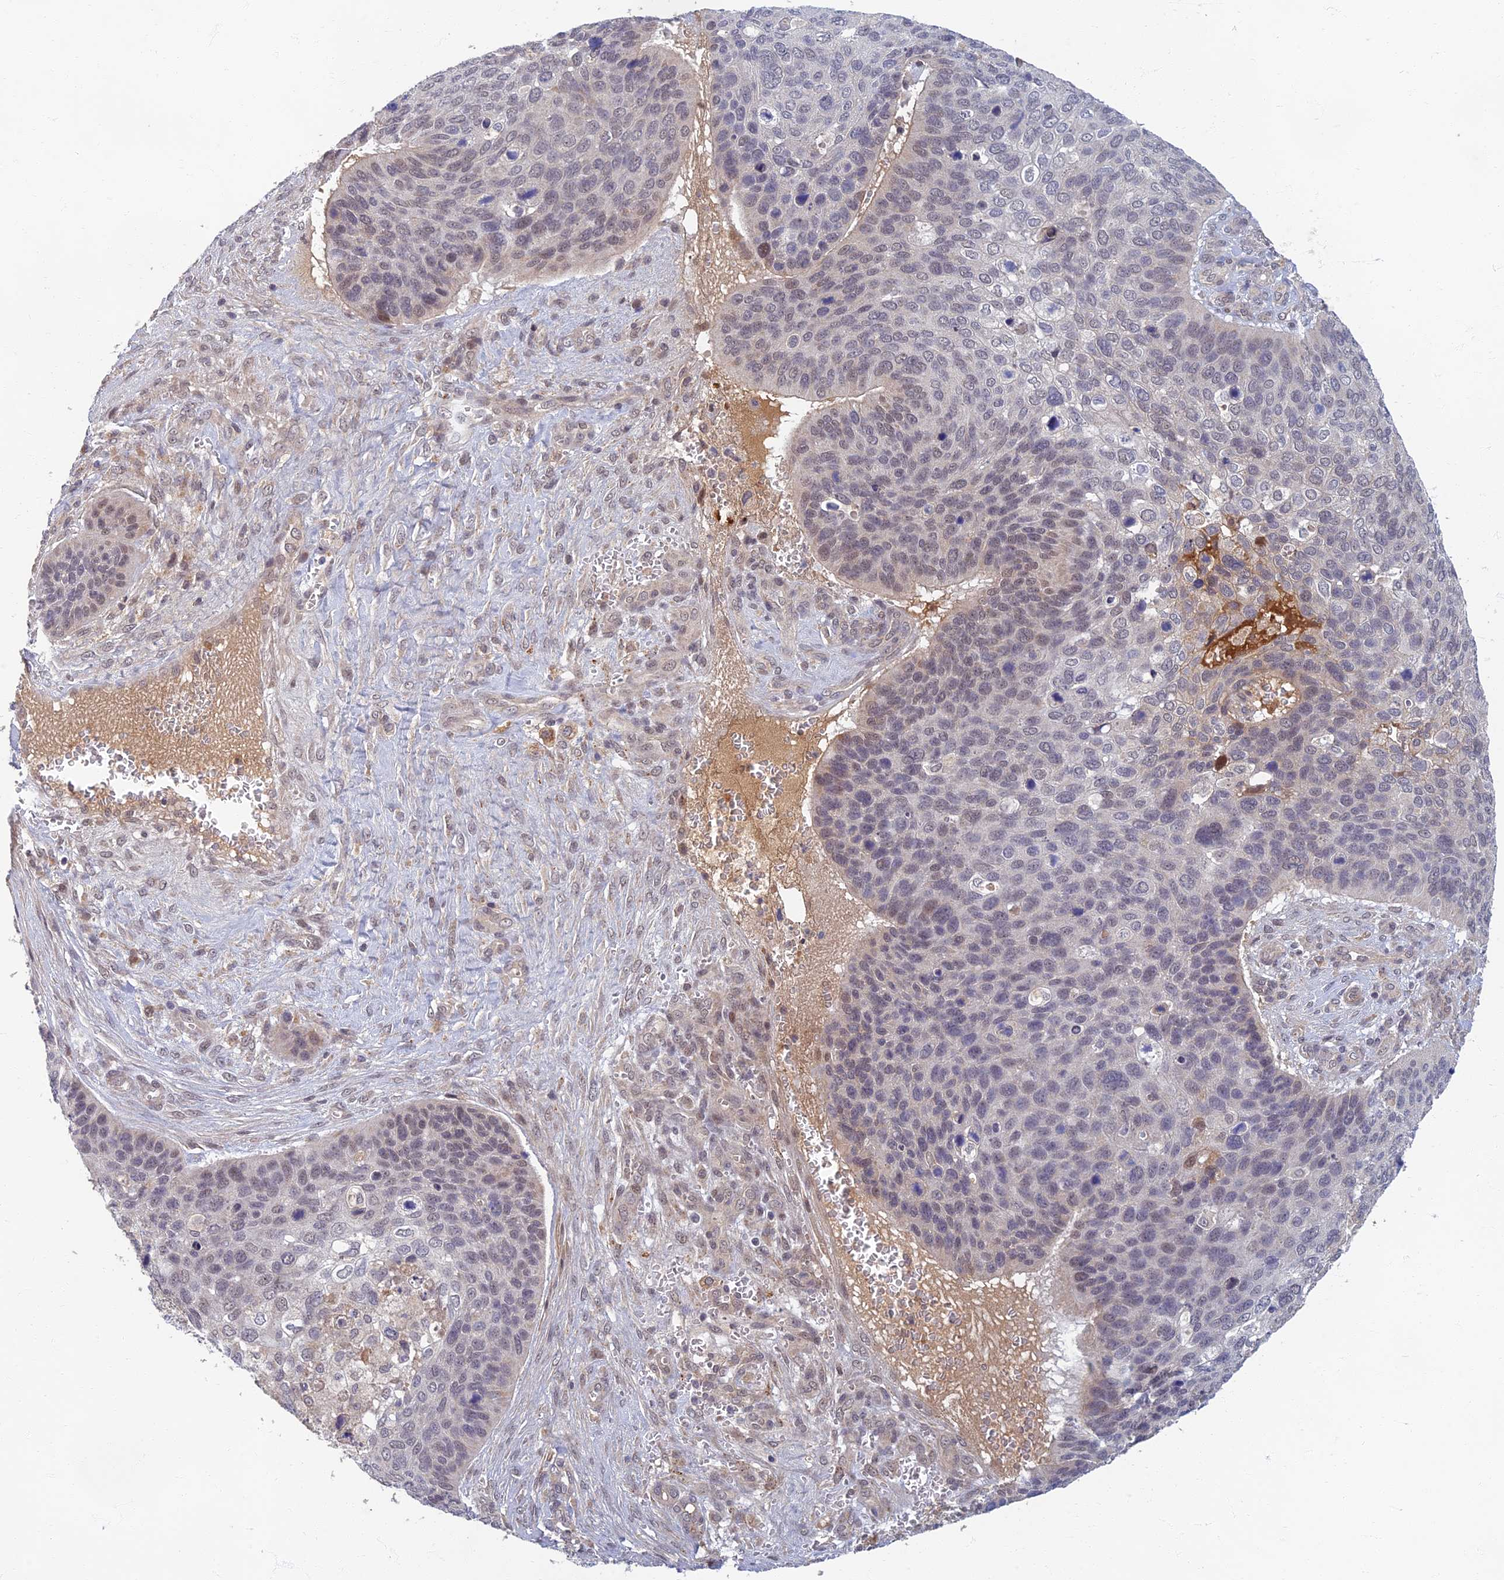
{"staining": {"intensity": "negative", "quantity": "none", "location": "none"}, "tissue": "skin cancer", "cell_type": "Tumor cells", "image_type": "cancer", "snomed": [{"axis": "morphology", "description": "Basal cell carcinoma"}, {"axis": "topography", "description": "Skin"}], "caption": "This photomicrograph is of skin cancer (basal cell carcinoma) stained with immunohistochemistry (IHC) to label a protein in brown with the nuclei are counter-stained blue. There is no staining in tumor cells.", "gene": "EARS2", "patient": {"sex": "female", "age": 74}}